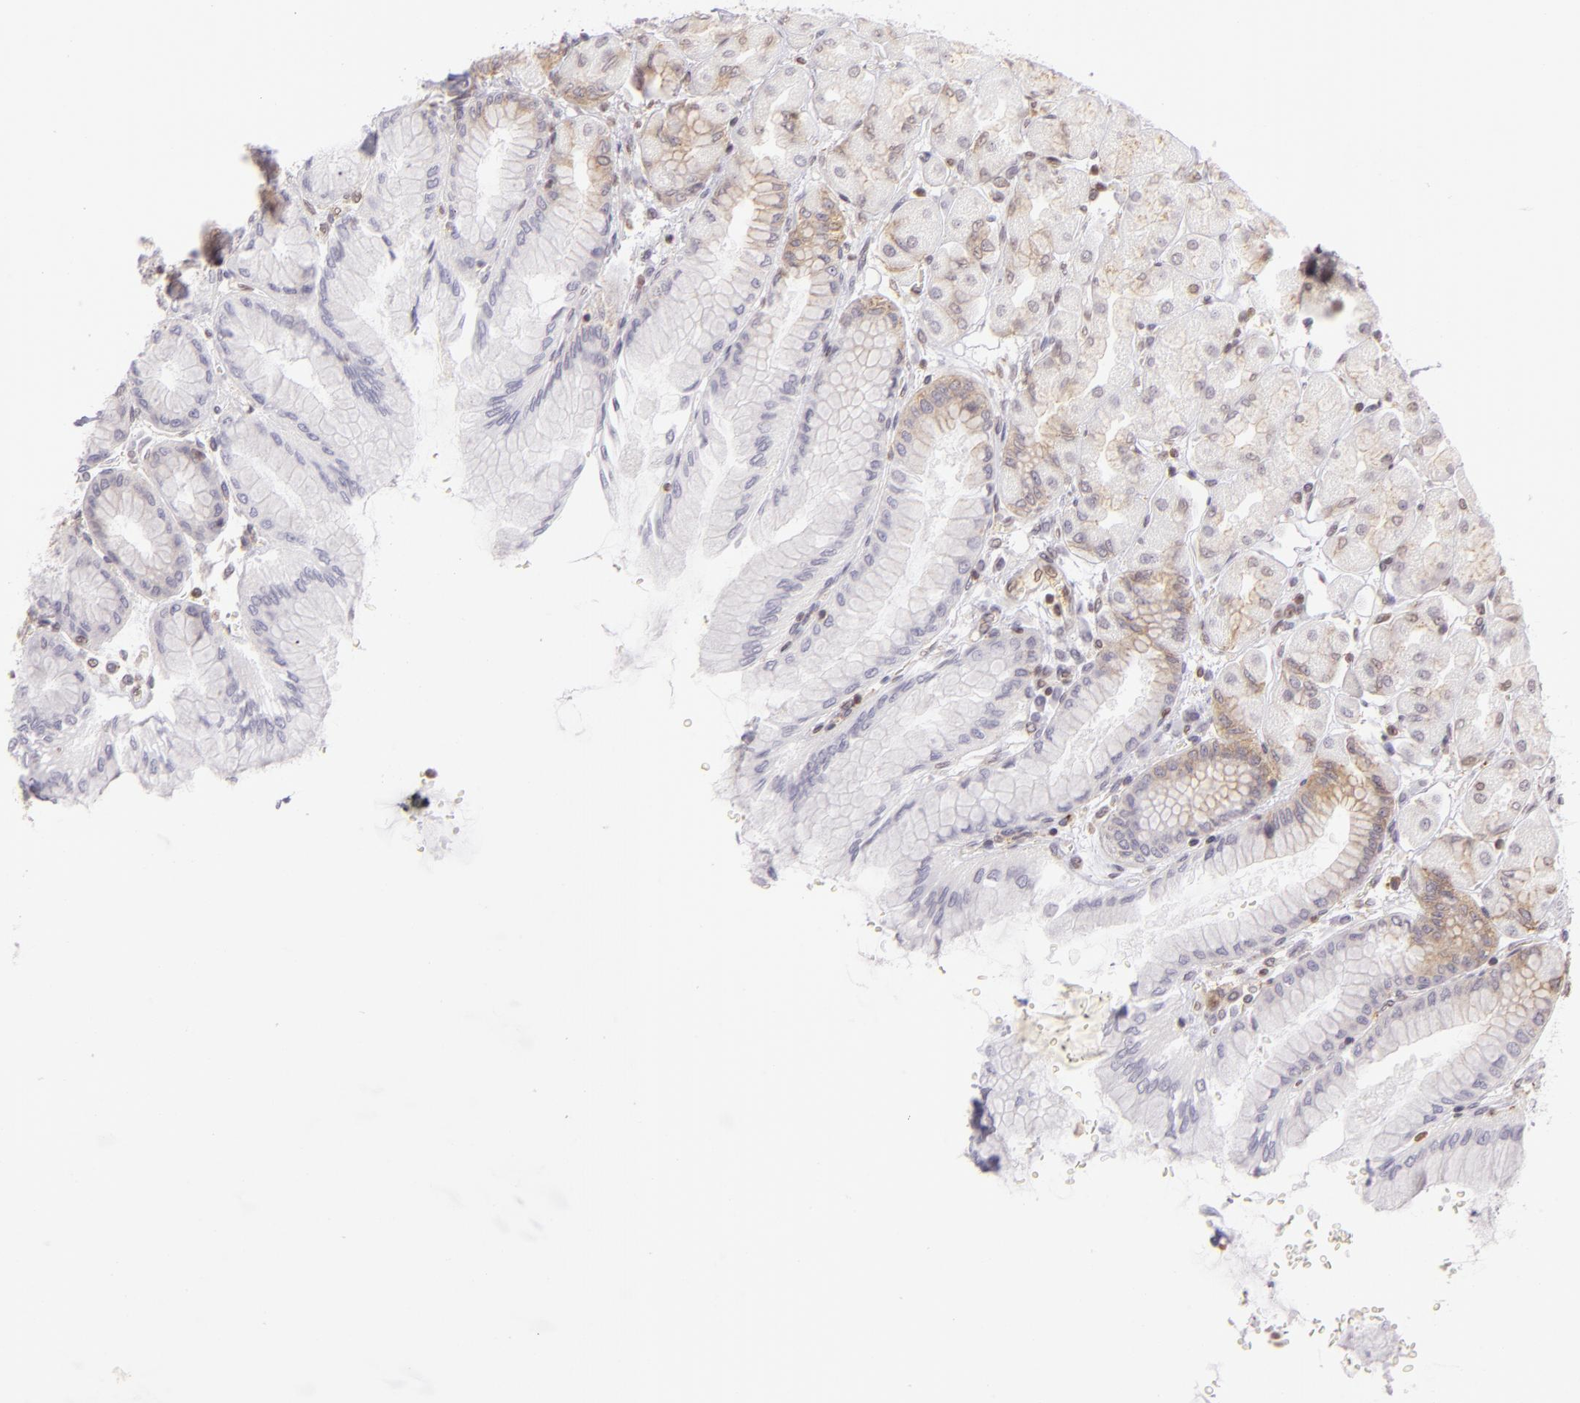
{"staining": {"intensity": "moderate", "quantity": "25%-75%", "location": "cytoplasmic/membranous"}, "tissue": "stomach", "cell_type": "Glandular cells", "image_type": "normal", "snomed": [{"axis": "morphology", "description": "Normal tissue, NOS"}, {"axis": "topography", "description": "Stomach, upper"}], "caption": "Stomach stained for a protein shows moderate cytoplasmic/membranous positivity in glandular cells. (DAB IHC with brightfield microscopy, high magnification).", "gene": "ENSG00000290315", "patient": {"sex": "female", "age": 56}}